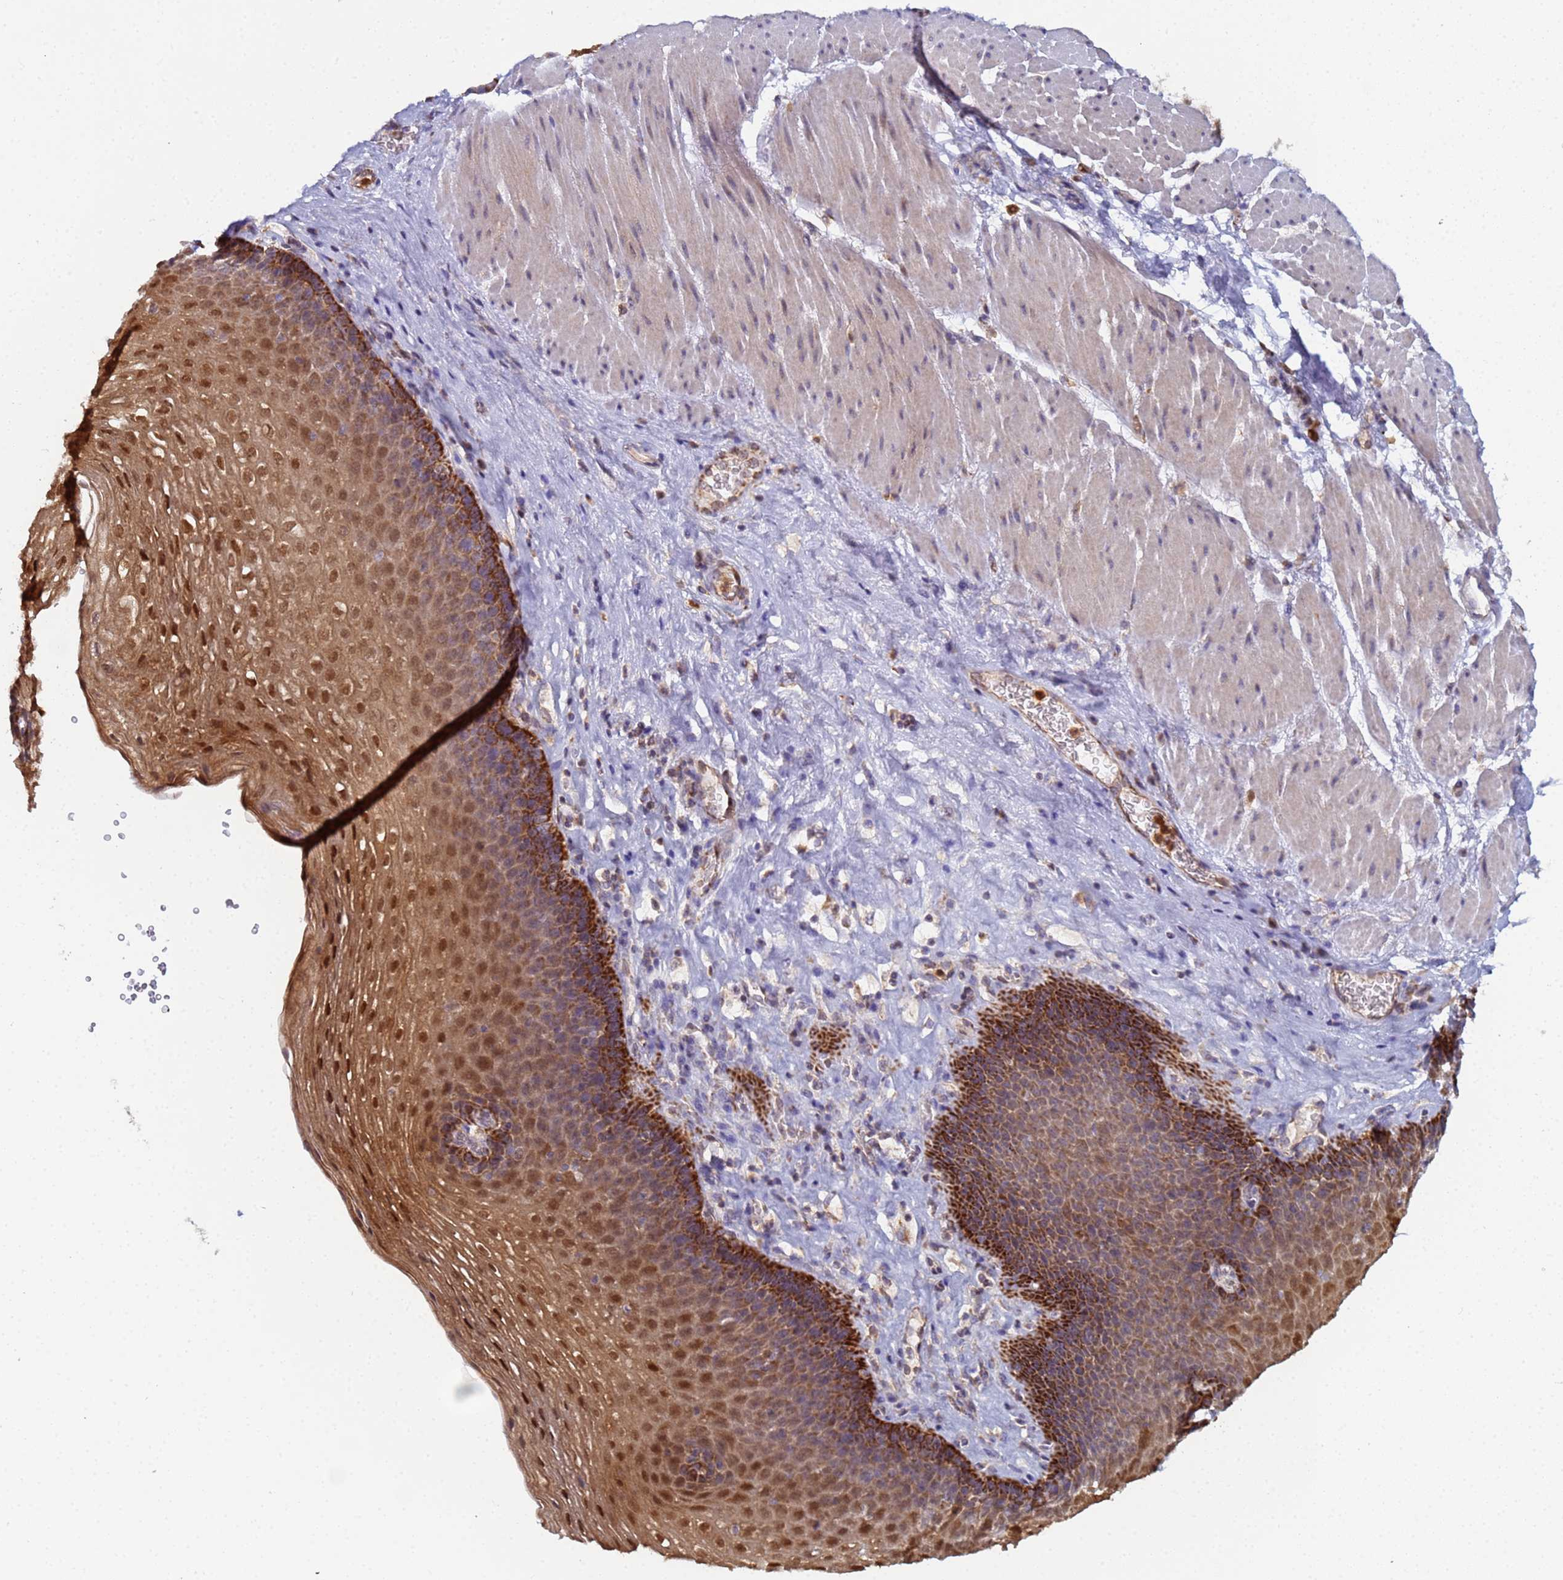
{"staining": {"intensity": "strong", "quantity": ">75%", "location": "cytoplasmic/membranous,nuclear"}, "tissue": "esophagus", "cell_type": "Squamous epithelial cells", "image_type": "normal", "snomed": [{"axis": "morphology", "description": "Normal tissue, NOS"}, {"axis": "topography", "description": "Esophagus"}], "caption": "IHC photomicrograph of benign esophagus stained for a protein (brown), which shows high levels of strong cytoplasmic/membranous,nuclear expression in approximately >75% of squamous epithelial cells.", "gene": "CCDC127", "patient": {"sex": "female", "age": 66}}